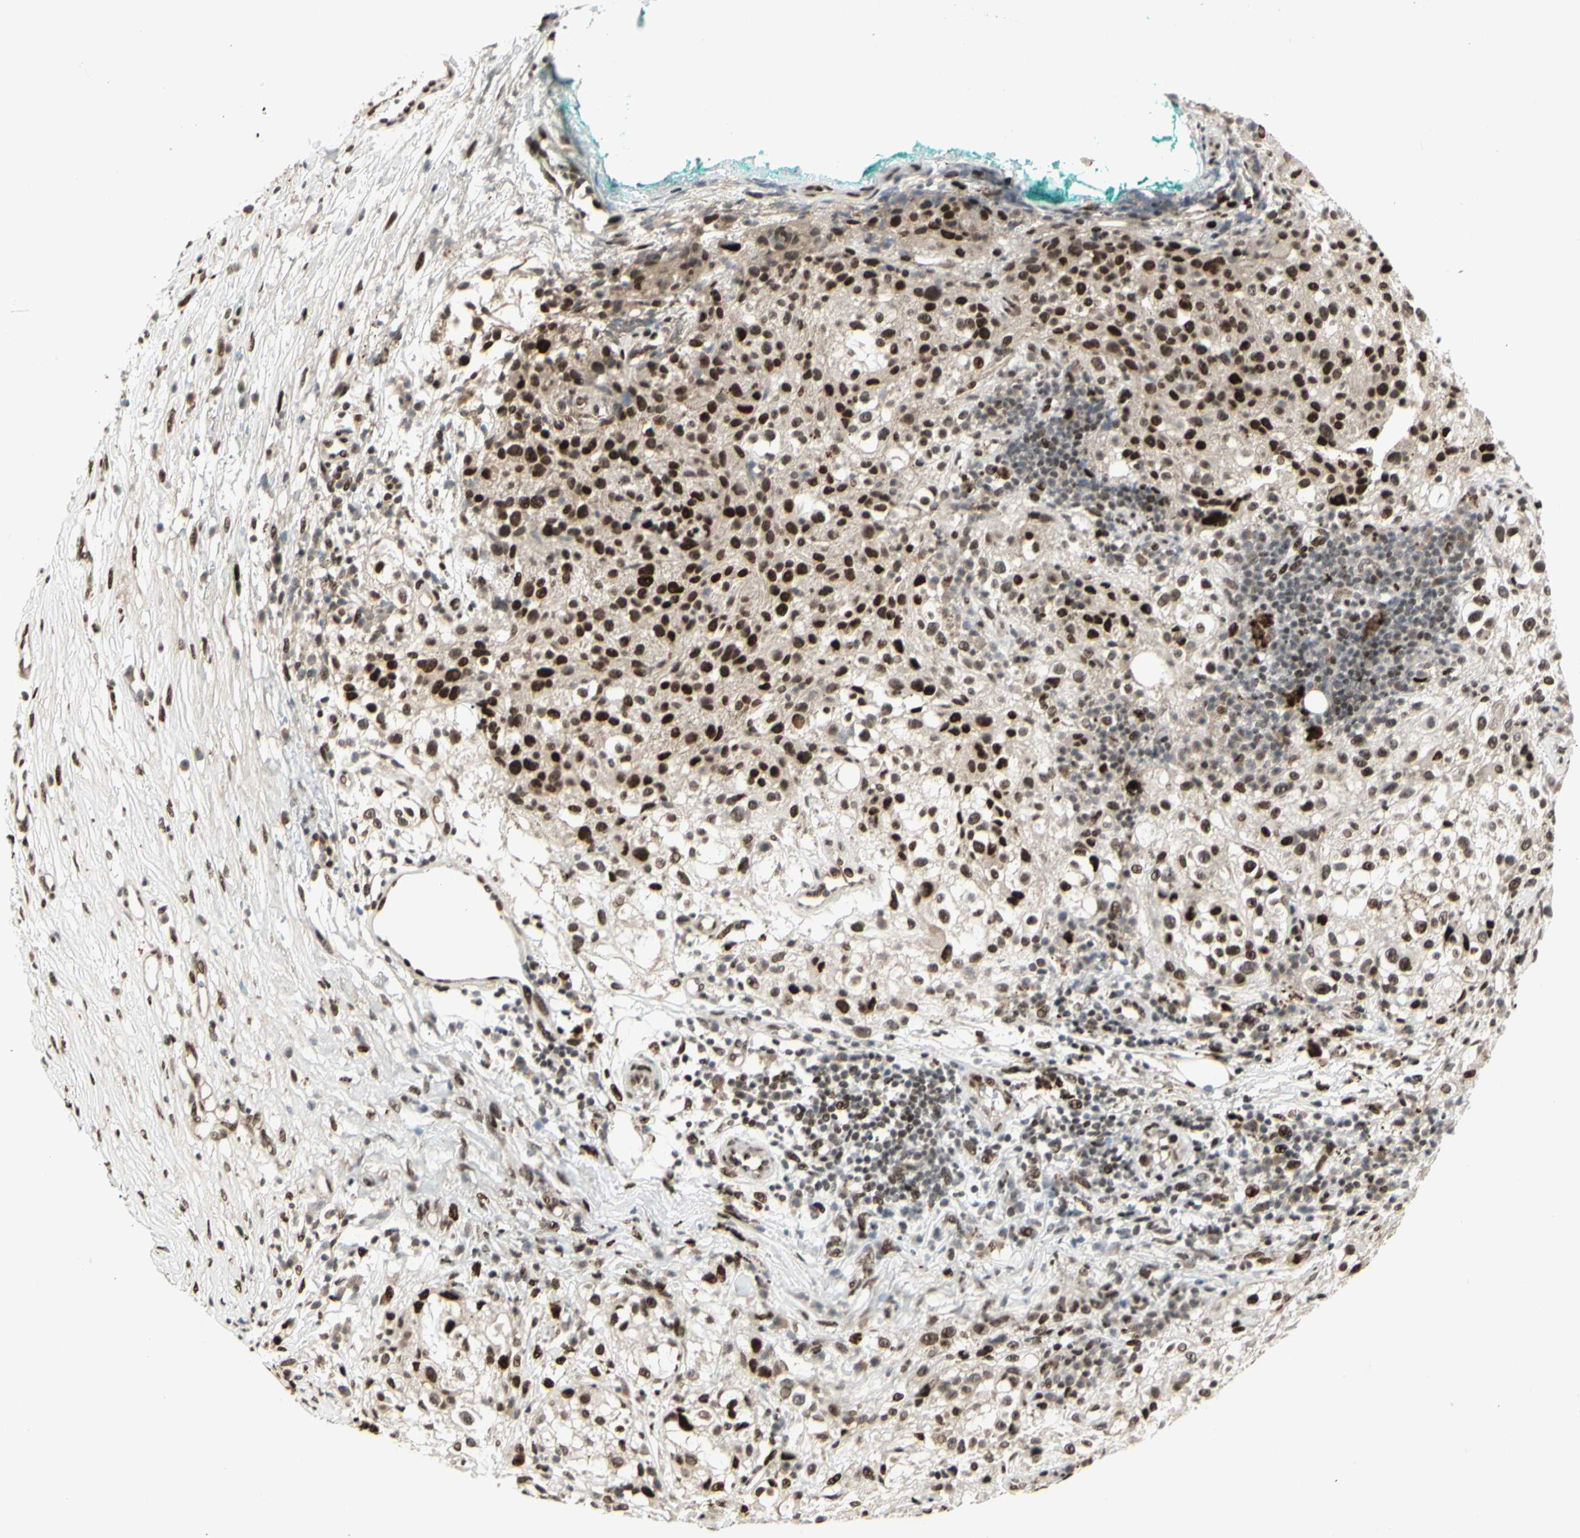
{"staining": {"intensity": "strong", "quantity": ">75%", "location": "nuclear"}, "tissue": "melanoma", "cell_type": "Tumor cells", "image_type": "cancer", "snomed": [{"axis": "morphology", "description": "Necrosis, NOS"}, {"axis": "morphology", "description": "Malignant melanoma, NOS"}, {"axis": "topography", "description": "Skin"}], "caption": "Human malignant melanoma stained with a brown dye reveals strong nuclear positive positivity in about >75% of tumor cells.", "gene": "FOXJ2", "patient": {"sex": "female", "age": 87}}